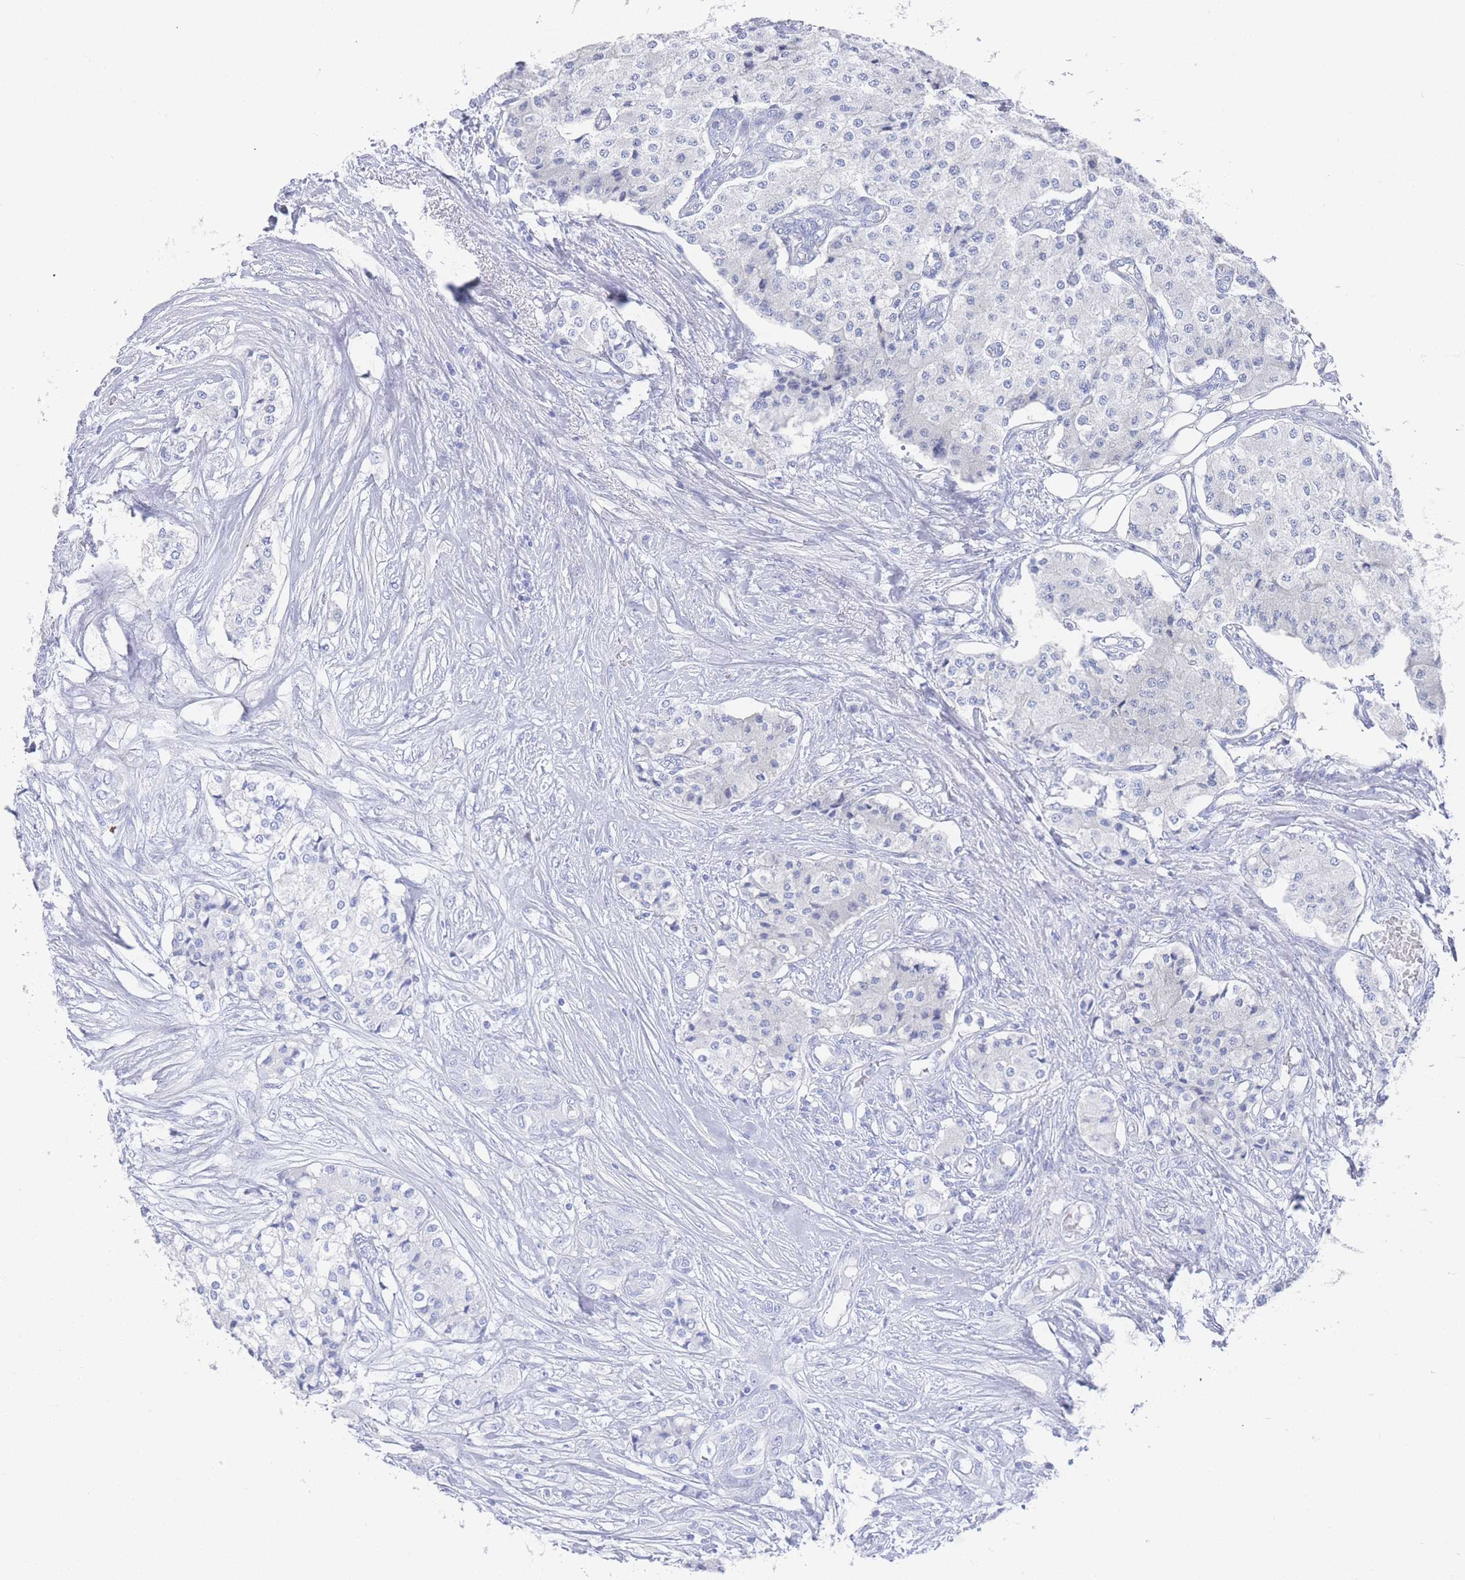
{"staining": {"intensity": "negative", "quantity": "none", "location": "none"}, "tissue": "carcinoid", "cell_type": "Tumor cells", "image_type": "cancer", "snomed": [{"axis": "morphology", "description": "Carcinoid, malignant, NOS"}, {"axis": "topography", "description": "Colon"}], "caption": "This is a micrograph of IHC staining of malignant carcinoid, which shows no staining in tumor cells.", "gene": "LRRC37A", "patient": {"sex": "female", "age": 52}}